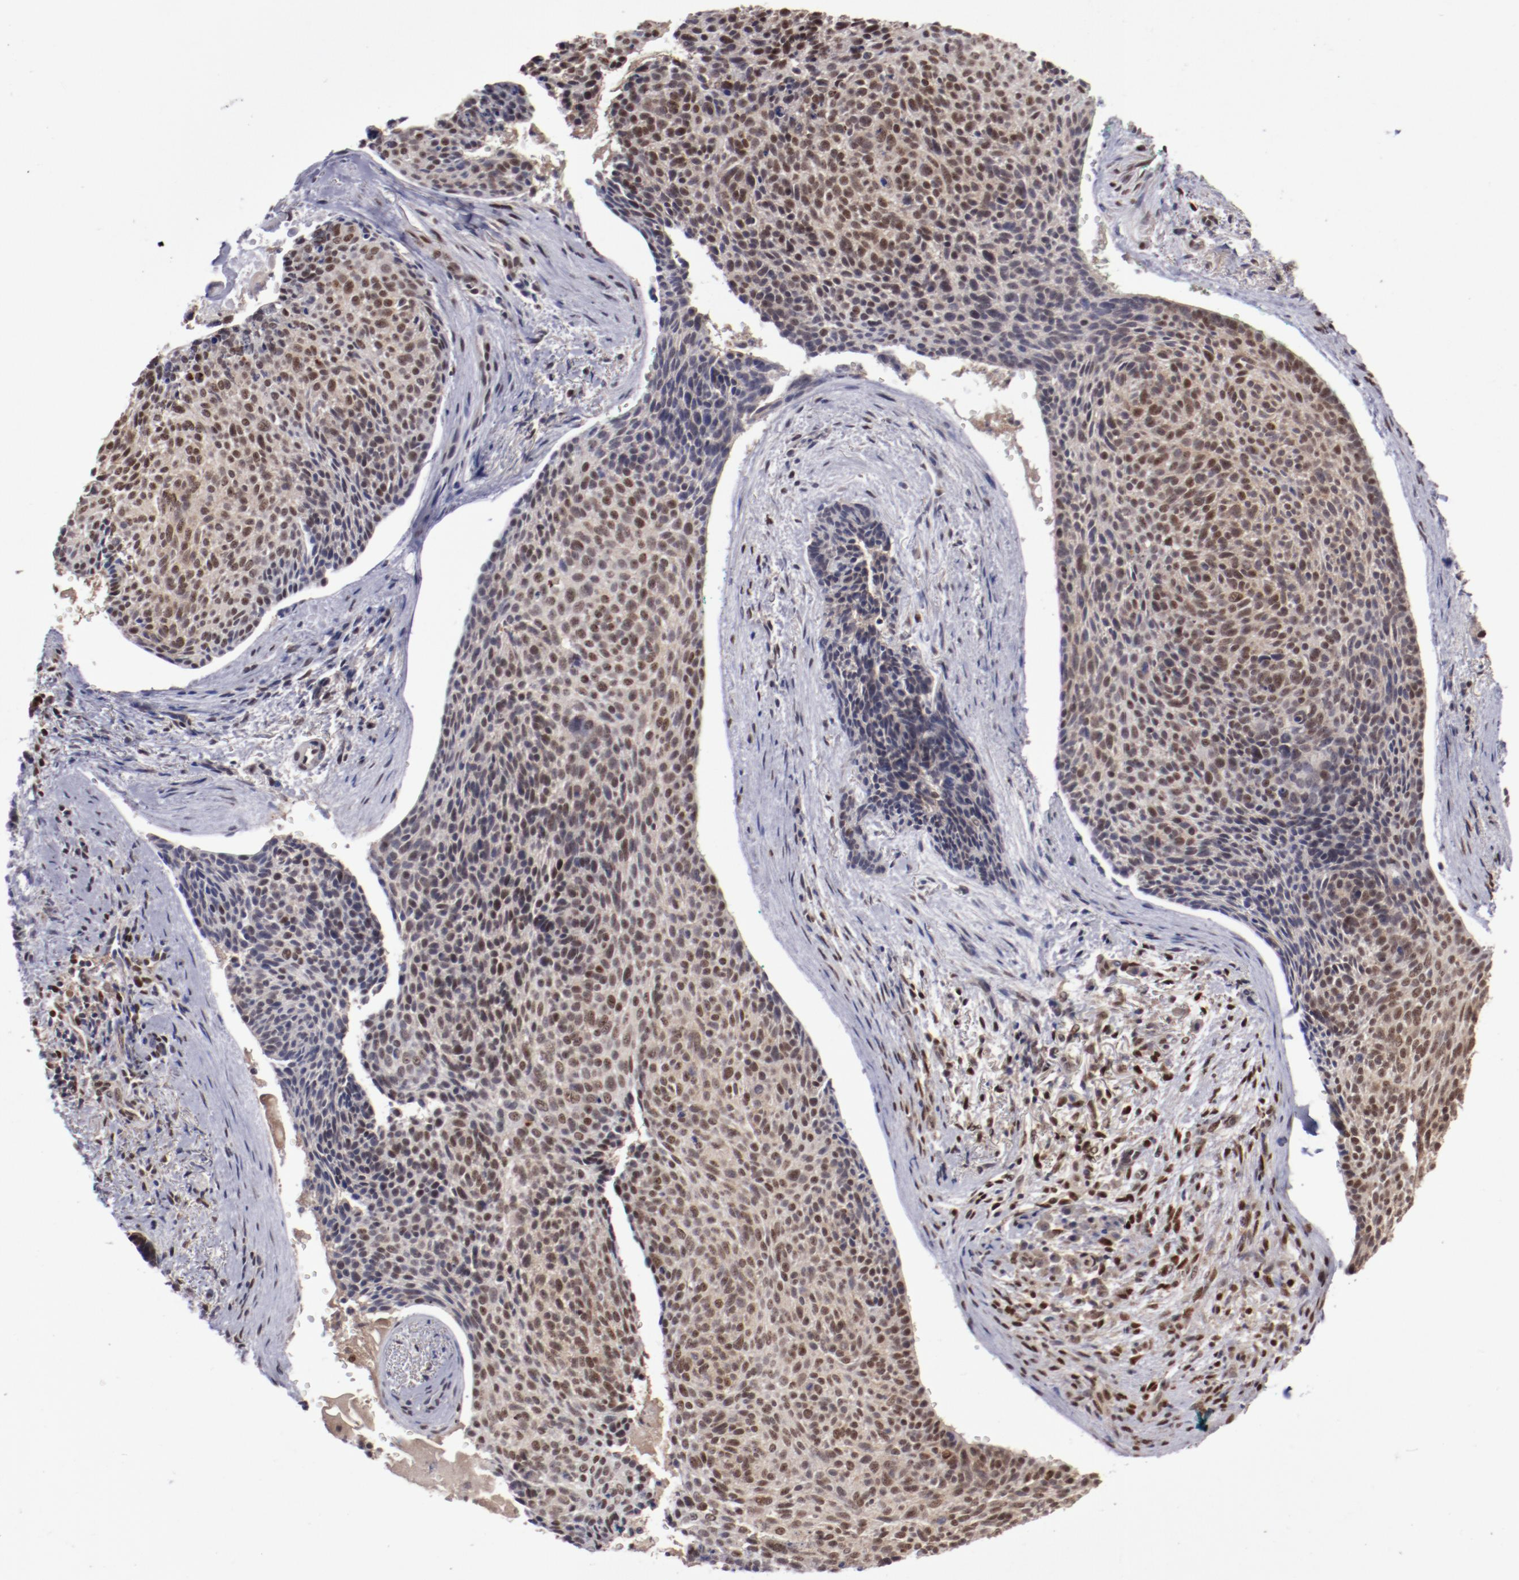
{"staining": {"intensity": "moderate", "quantity": "25%-75%", "location": "nuclear"}, "tissue": "skin cancer", "cell_type": "Tumor cells", "image_type": "cancer", "snomed": [{"axis": "morphology", "description": "Normal tissue, NOS"}, {"axis": "morphology", "description": "Basal cell carcinoma"}, {"axis": "topography", "description": "Skin"}], "caption": "A medium amount of moderate nuclear staining is seen in approximately 25%-75% of tumor cells in skin basal cell carcinoma tissue. Nuclei are stained in blue.", "gene": "ARNT", "patient": {"sex": "female", "age": 57}}